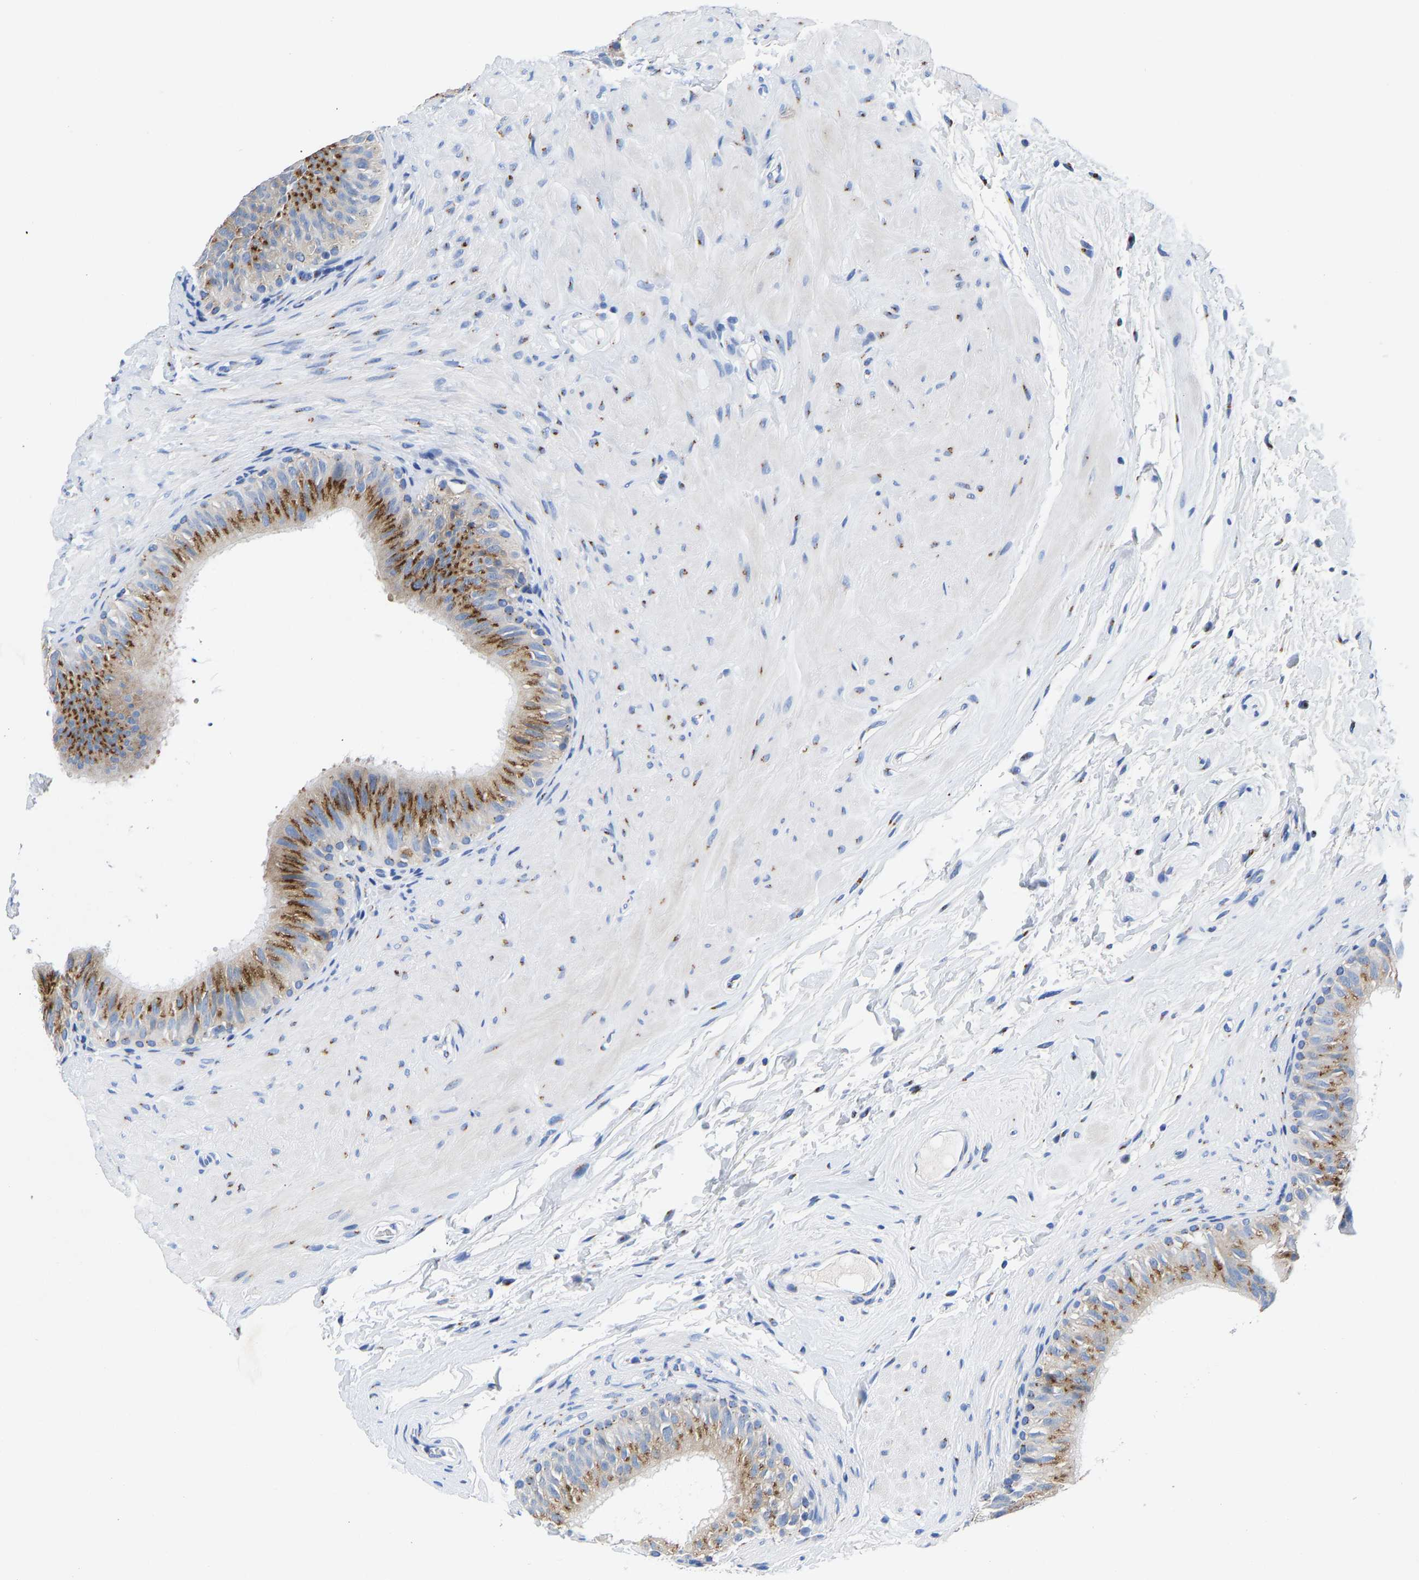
{"staining": {"intensity": "strong", "quantity": ">75%", "location": "cytoplasmic/membranous"}, "tissue": "epididymis", "cell_type": "Glandular cells", "image_type": "normal", "snomed": [{"axis": "morphology", "description": "Normal tissue, NOS"}, {"axis": "topography", "description": "Epididymis"}], "caption": "The image reveals a brown stain indicating the presence of a protein in the cytoplasmic/membranous of glandular cells in epididymis.", "gene": "TMEM87A", "patient": {"sex": "male", "age": 34}}